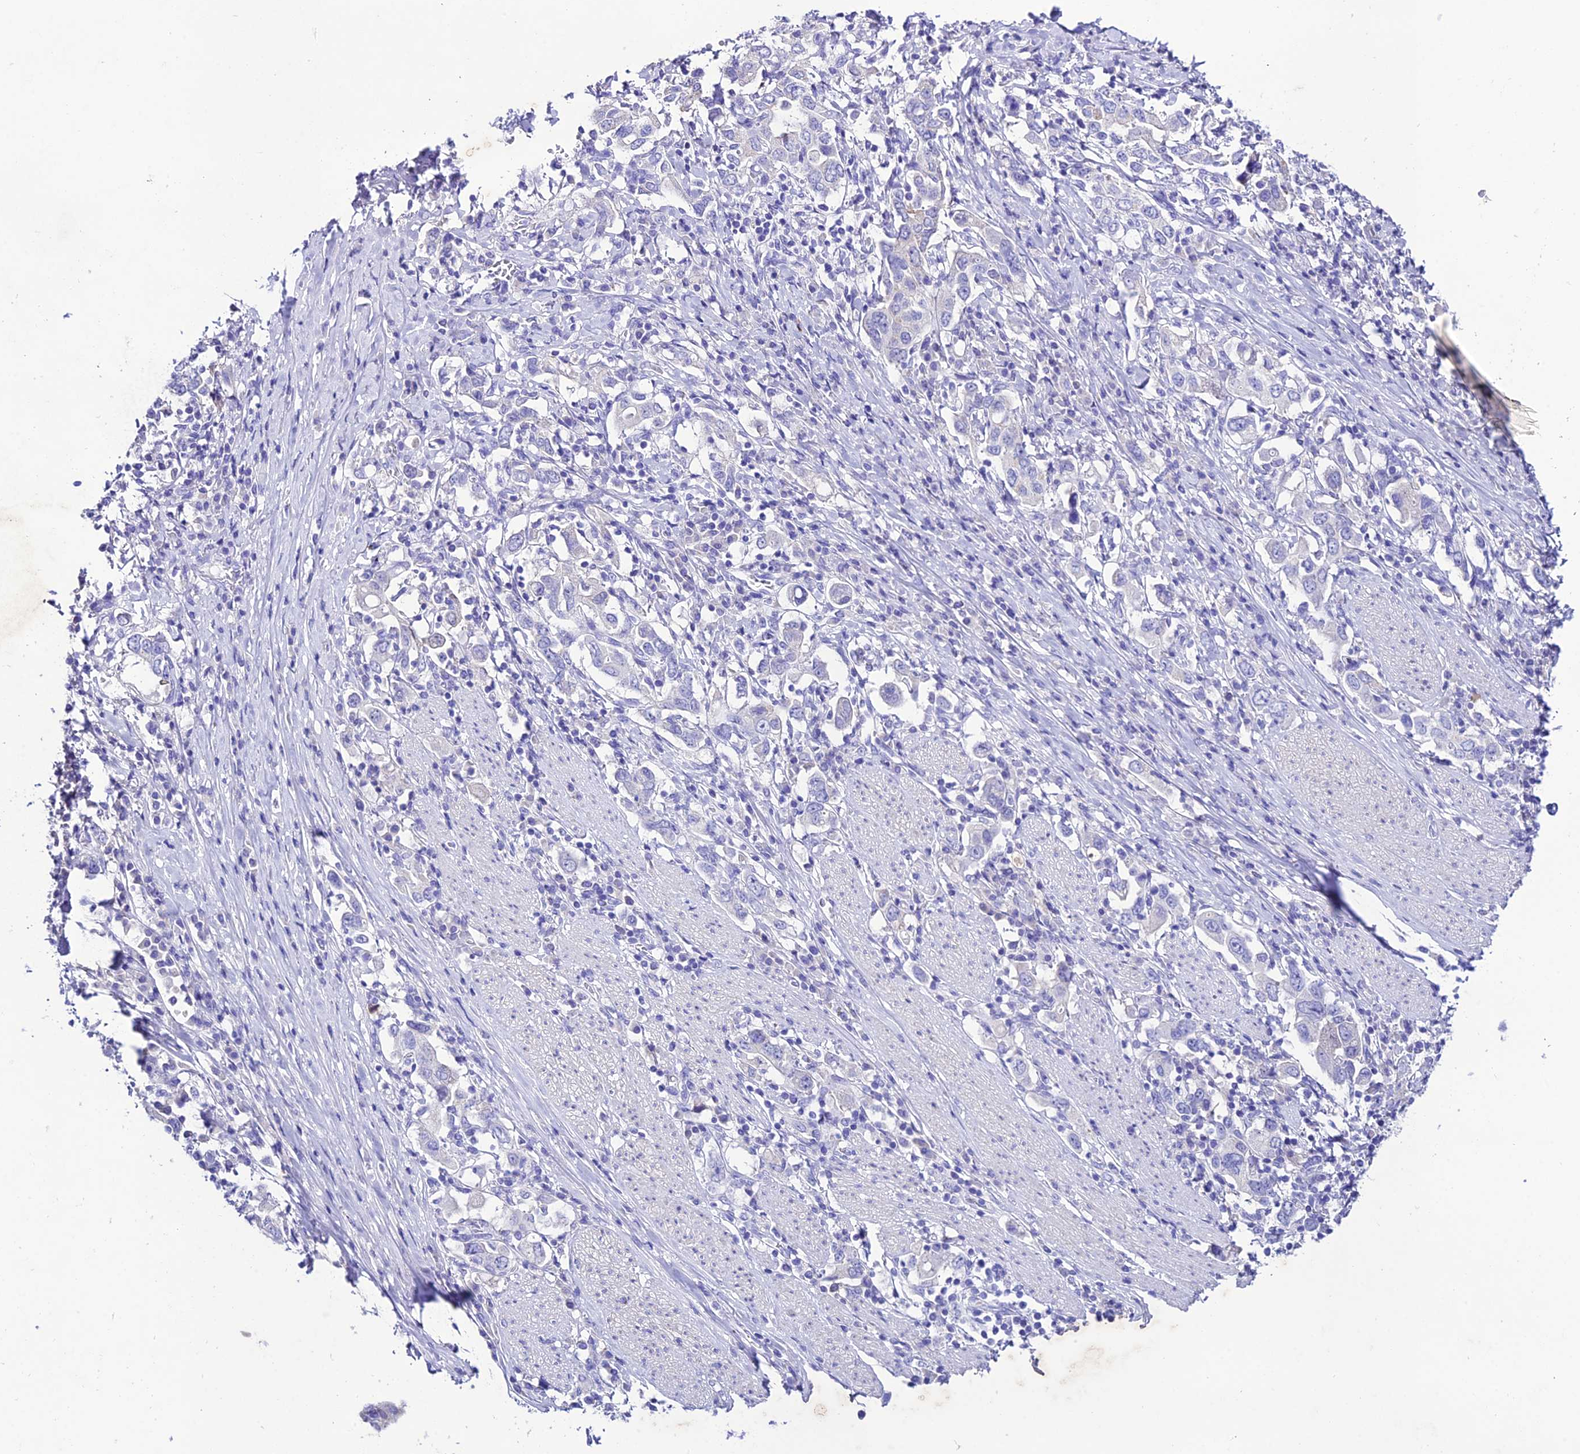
{"staining": {"intensity": "negative", "quantity": "none", "location": "none"}, "tissue": "stomach cancer", "cell_type": "Tumor cells", "image_type": "cancer", "snomed": [{"axis": "morphology", "description": "Adenocarcinoma, NOS"}, {"axis": "topography", "description": "Stomach, upper"}, {"axis": "topography", "description": "Stomach"}], "caption": "This is a histopathology image of immunohistochemistry (IHC) staining of stomach cancer (adenocarcinoma), which shows no expression in tumor cells.", "gene": "NLRP6", "patient": {"sex": "male", "age": 62}}